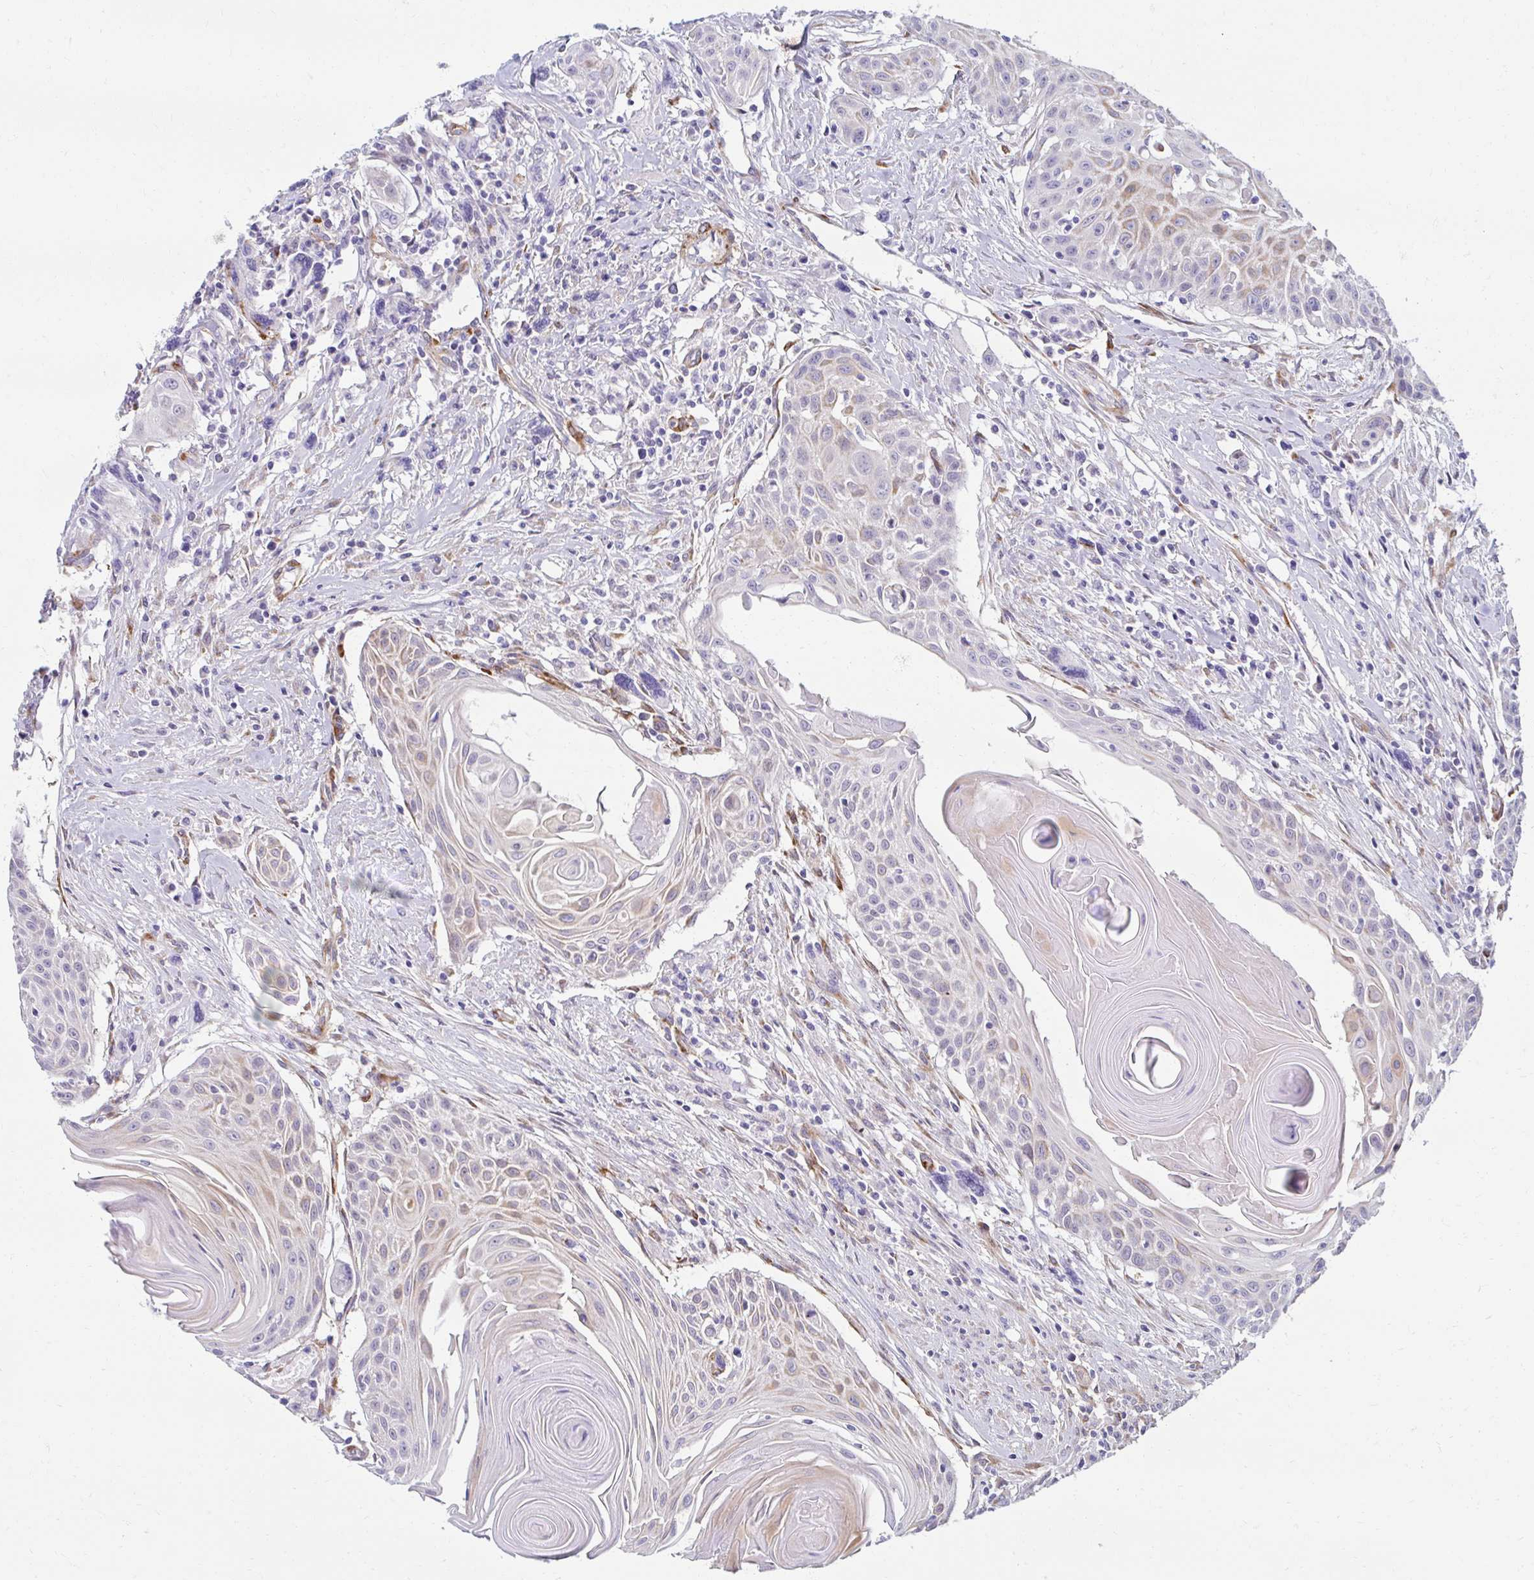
{"staining": {"intensity": "weak", "quantity": "25%-75%", "location": "cytoplasmic/membranous"}, "tissue": "head and neck cancer", "cell_type": "Tumor cells", "image_type": "cancer", "snomed": [{"axis": "morphology", "description": "Squamous cell carcinoma, NOS"}, {"axis": "topography", "description": "Lymph node"}, {"axis": "topography", "description": "Salivary gland"}, {"axis": "topography", "description": "Head-Neck"}], "caption": "Head and neck cancer (squamous cell carcinoma) stained with a brown dye shows weak cytoplasmic/membranous positive positivity in approximately 25%-75% of tumor cells.", "gene": "ANKRD62", "patient": {"sex": "female", "age": 74}}